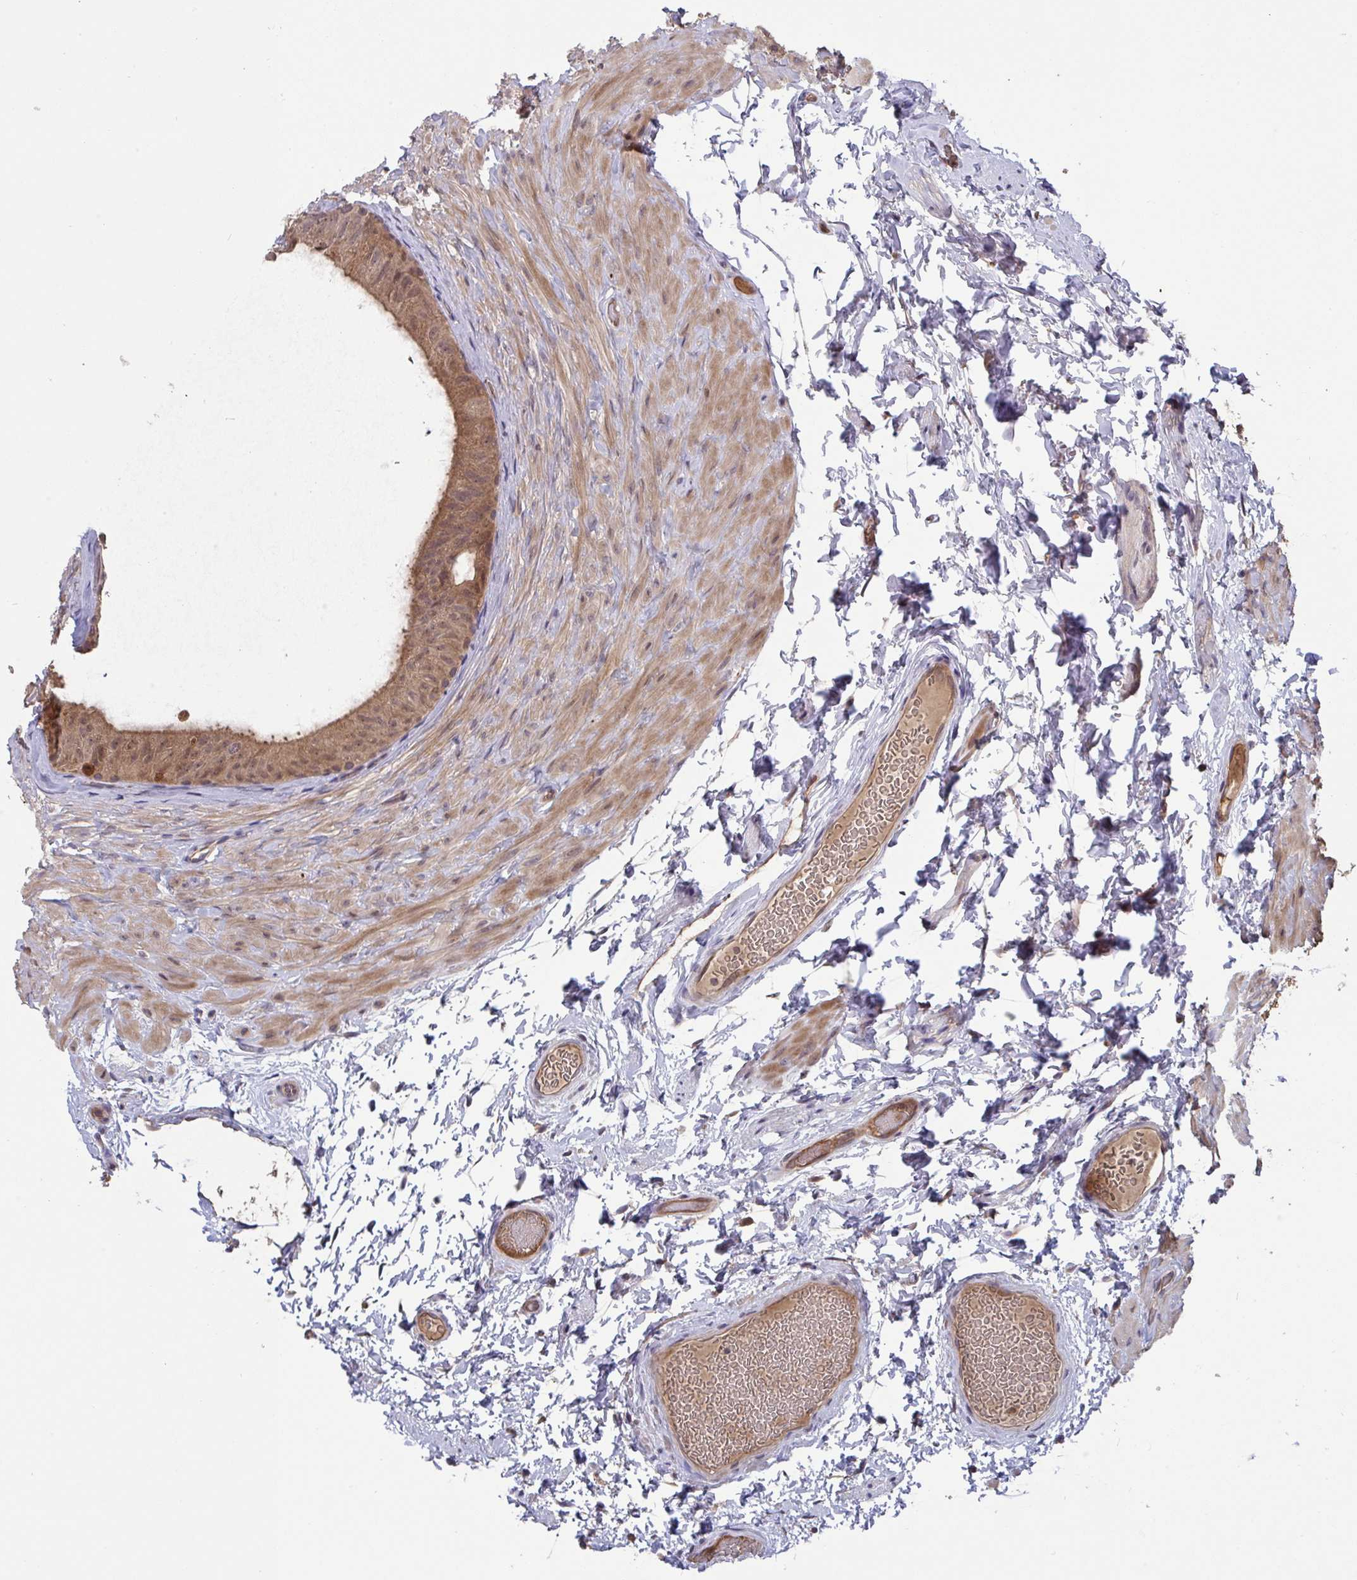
{"staining": {"intensity": "moderate", "quantity": ">75%", "location": "cytoplasmic/membranous,nuclear"}, "tissue": "epididymis", "cell_type": "Glandular cells", "image_type": "normal", "snomed": [{"axis": "morphology", "description": "Normal tissue, NOS"}, {"axis": "topography", "description": "Epididymis, spermatic cord, NOS"}, {"axis": "topography", "description": "Epididymis"}], "caption": "High-magnification brightfield microscopy of normal epididymis stained with DAB (3,3'-diaminobenzidine) (brown) and counterstained with hematoxylin (blue). glandular cells exhibit moderate cytoplasmic/membranous,nuclear expression is seen in approximately>75% of cells.", "gene": "TIGAR", "patient": {"sex": "male", "age": 31}}